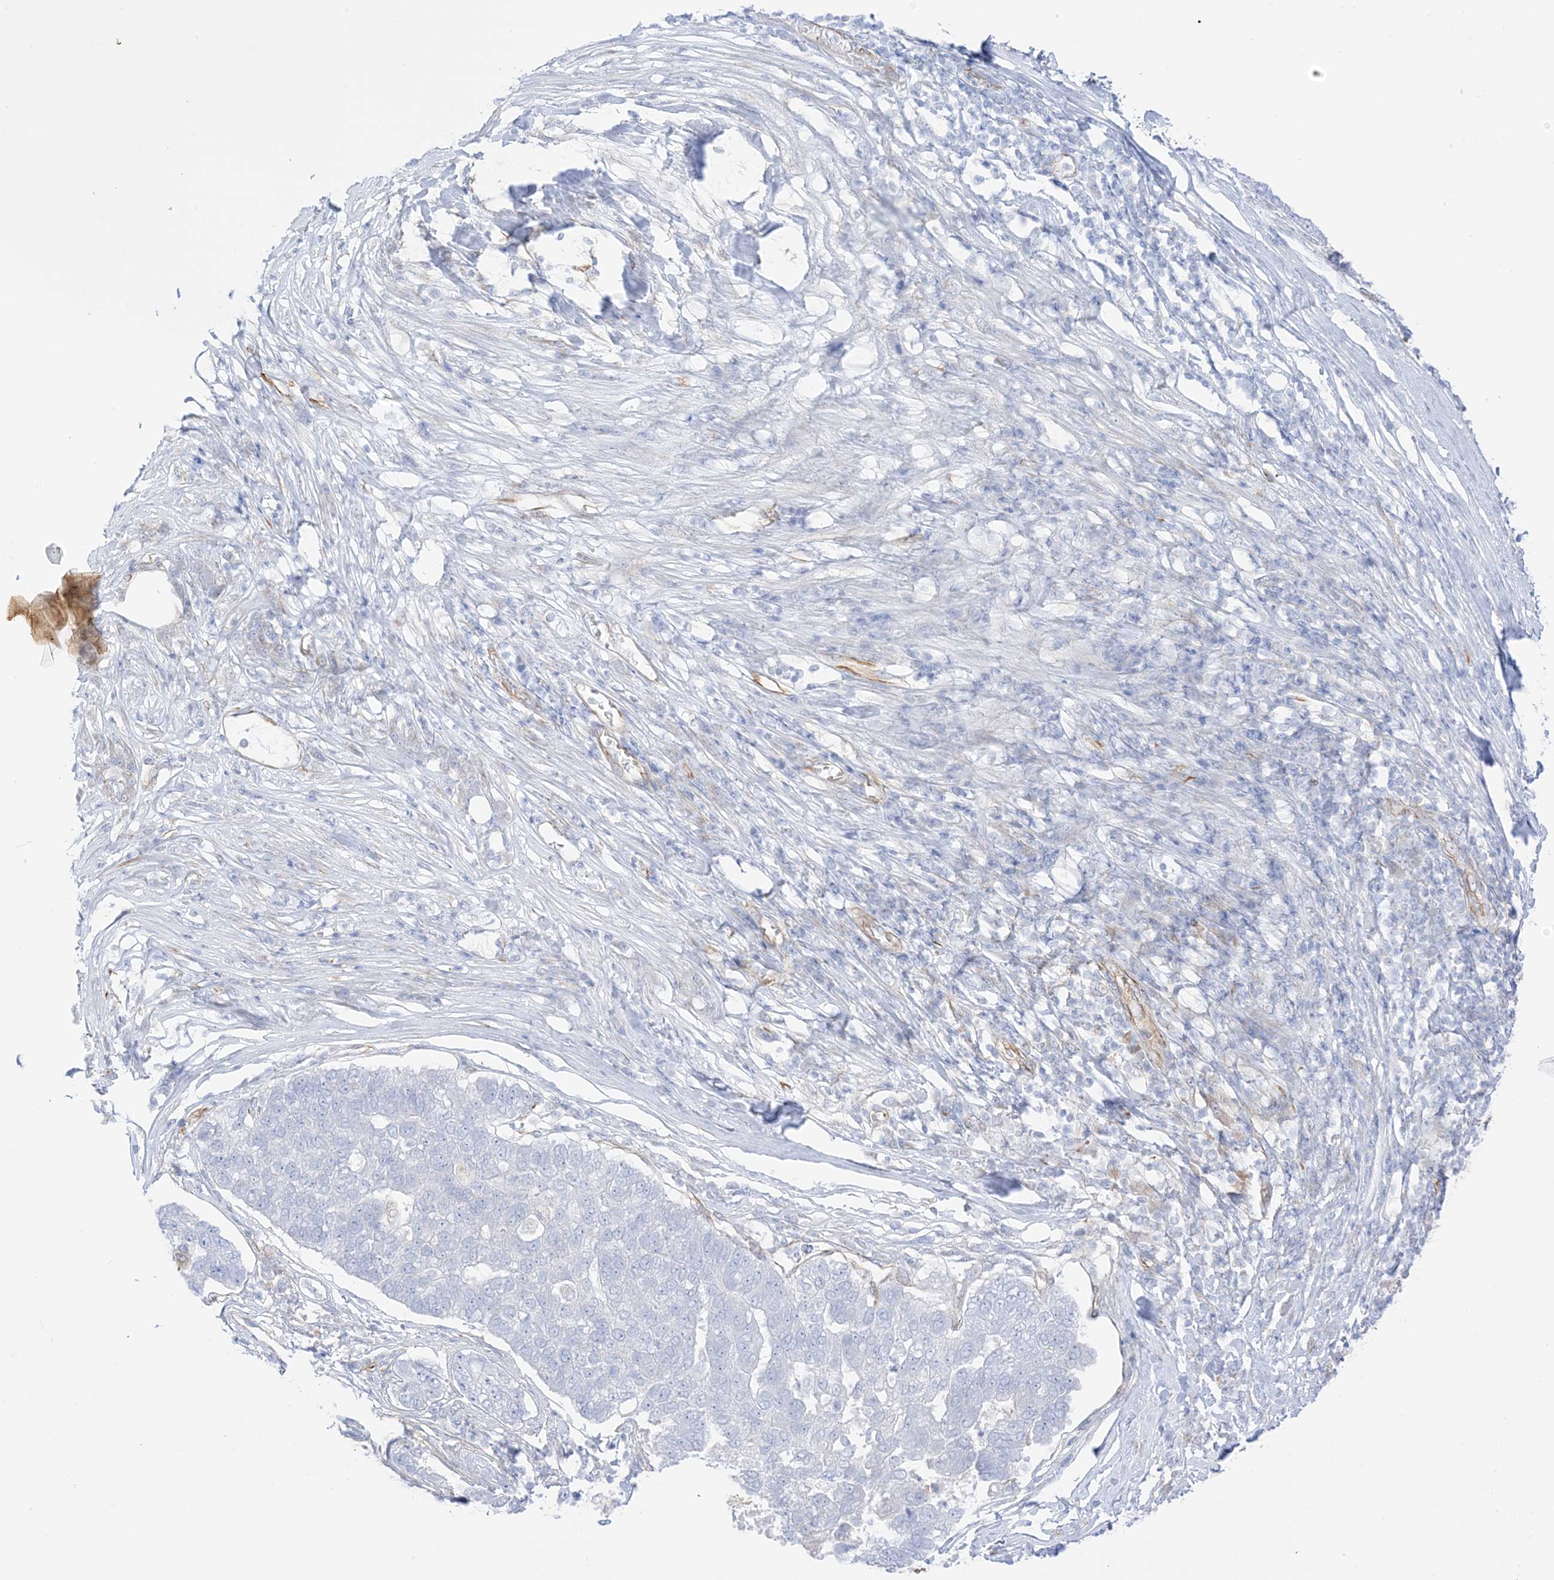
{"staining": {"intensity": "negative", "quantity": "none", "location": "none"}, "tissue": "pancreatic cancer", "cell_type": "Tumor cells", "image_type": "cancer", "snomed": [{"axis": "morphology", "description": "Adenocarcinoma, NOS"}, {"axis": "topography", "description": "Pancreas"}], "caption": "DAB (3,3'-diaminobenzidine) immunohistochemical staining of pancreatic cancer (adenocarcinoma) exhibits no significant expression in tumor cells.", "gene": "PID1", "patient": {"sex": "female", "age": 61}}